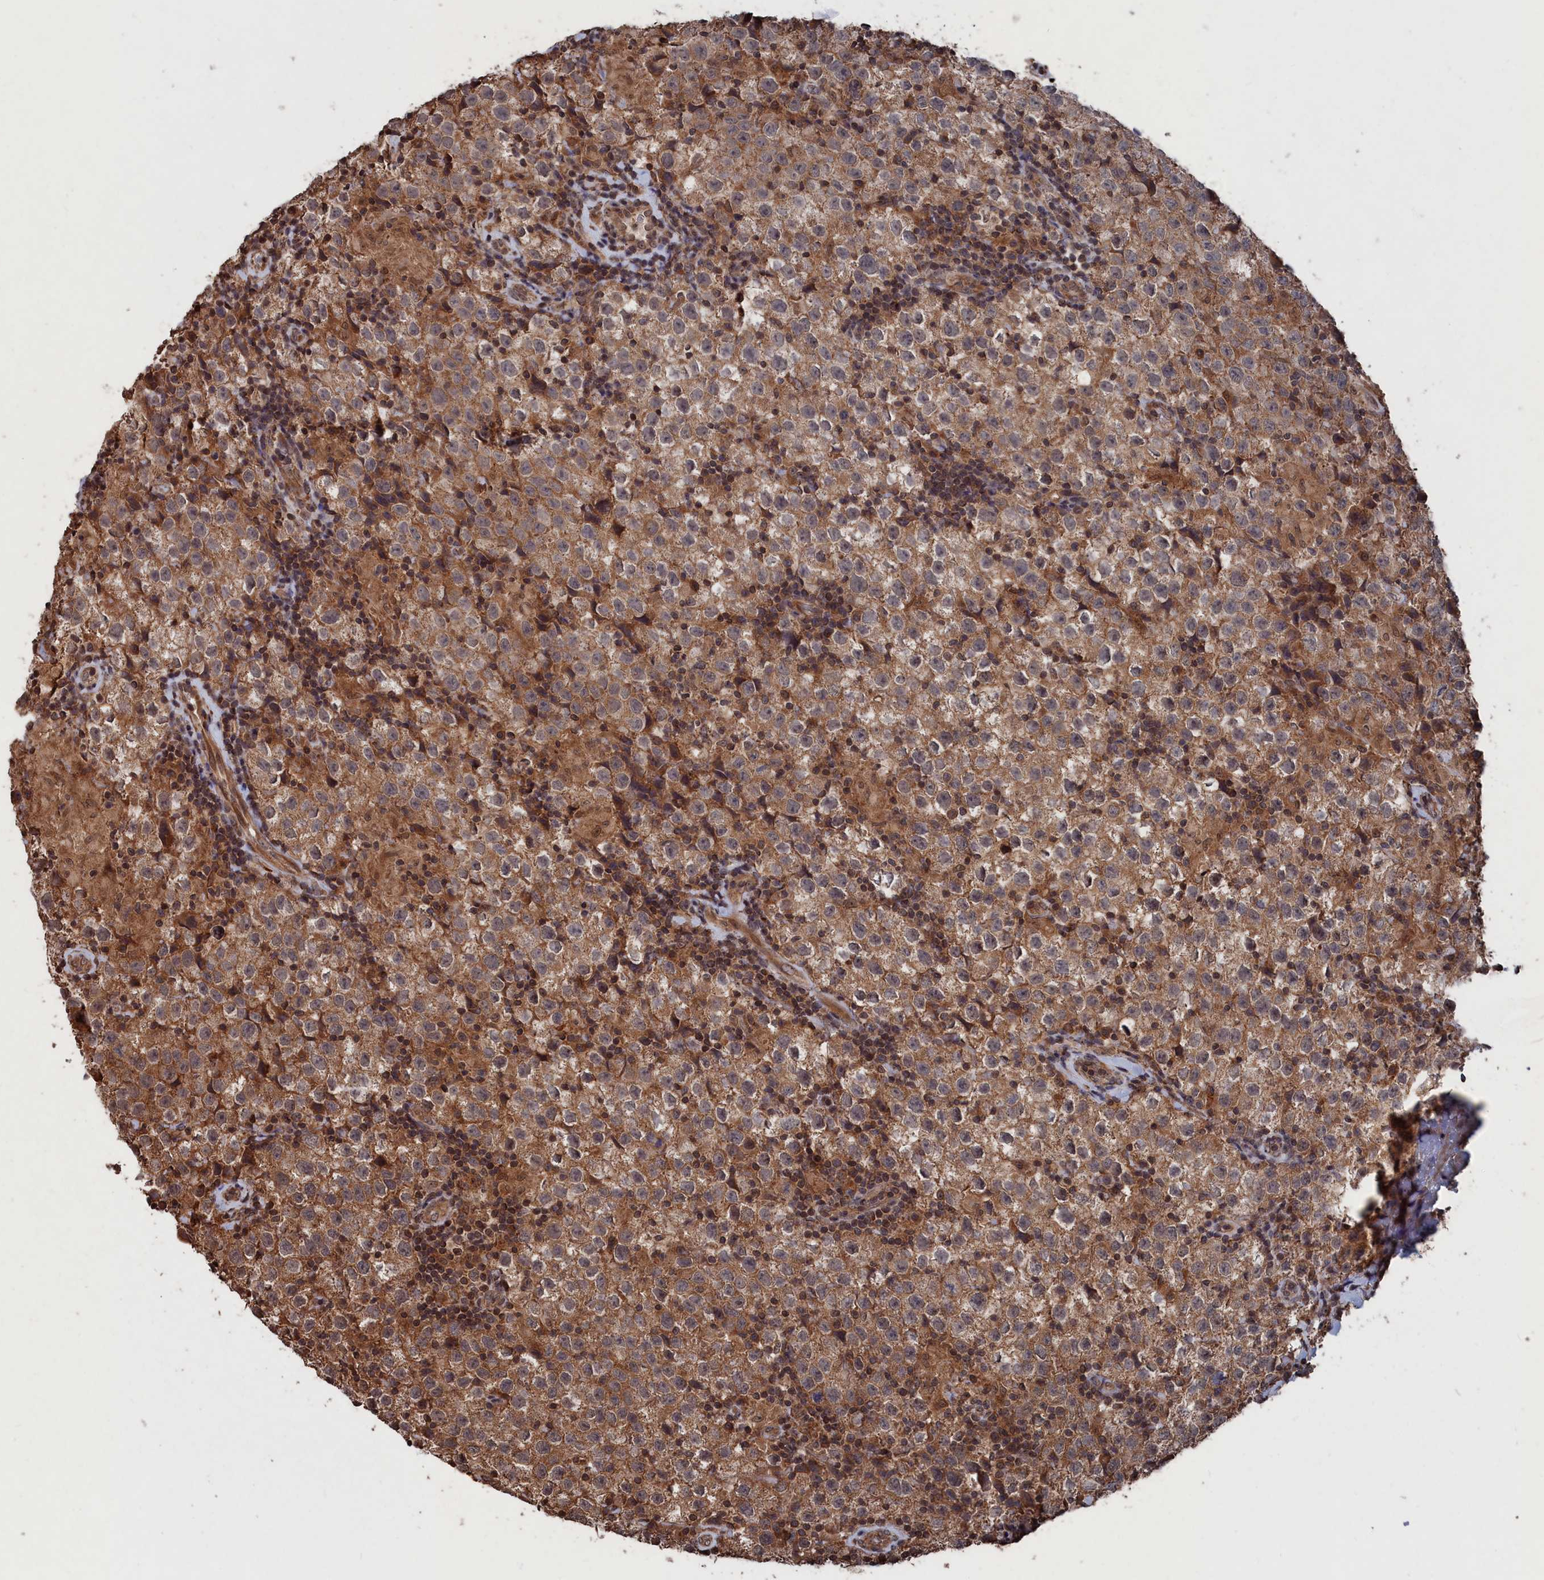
{"staining": {"intensity": "moderate", "quantity": ">75%", "location": "cytoplasmic/membranous"}, "tissue": "testis cancer", "cell_type": "Tumor cells", "image_type": "cancer", "snomed": [{"axis": "morphology", "description": "Seminoma, NOS"}, {"axis": "morphology", "description": "Carcinoma, Embryonal, NOS"}, {"axis": "topography", "description": "Testis"}], "caption": "Brown immunohistochemical staining in human embryonal carcinoma (testis) displays moderate cytoplasmic/membranous positivity in approximately >75% of tumor cells. Nuclei are stained in blue.", "gene": "PDE12", "patient": {"sex": "male", "age": 41}}